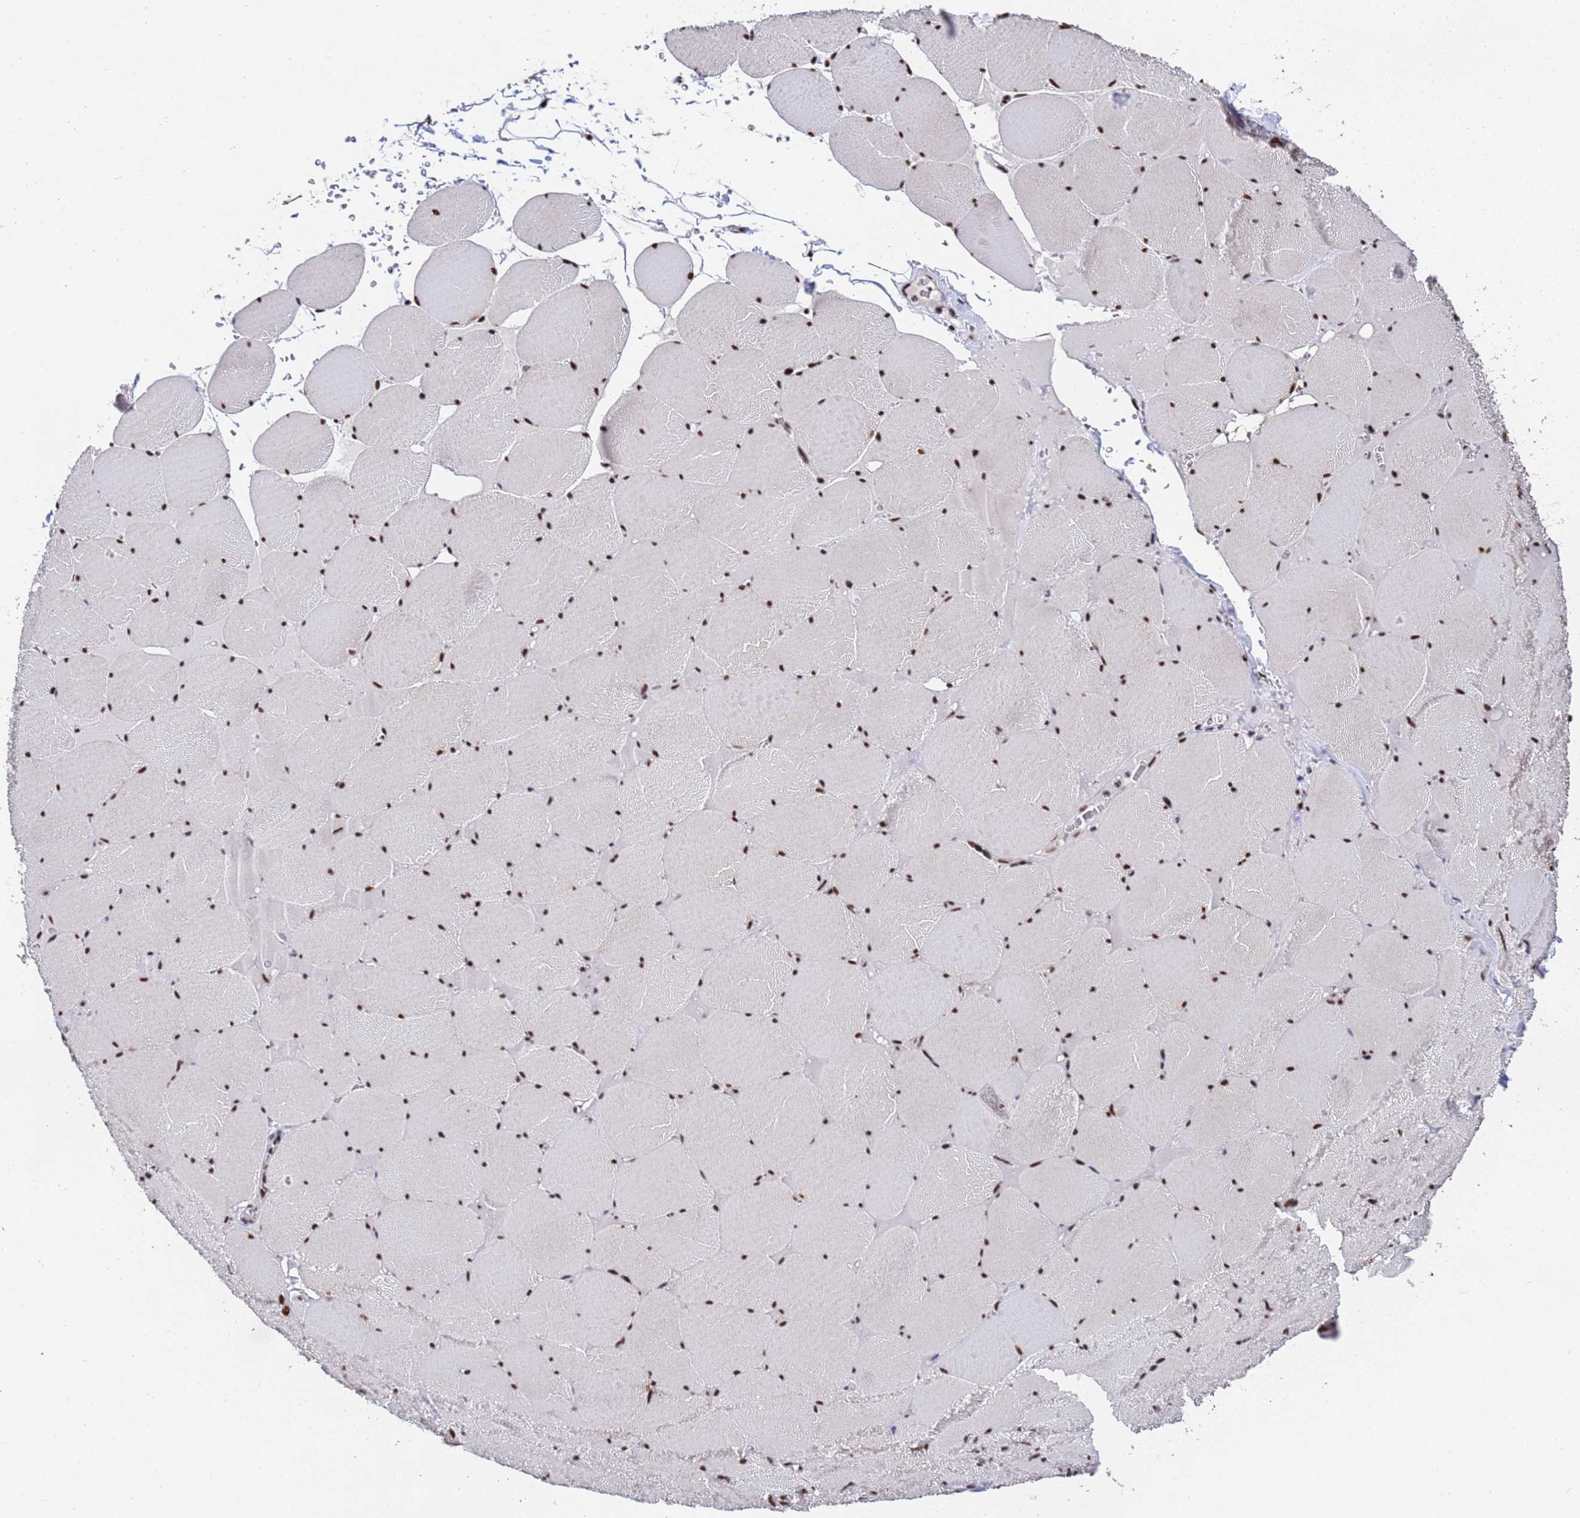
{"staining": {"intensity": "moderate", "quantity": ">75%", "location": "nuclear"}, "tissue": "skeletal muscle", "cell_type": "Myocytes", "image_type": "normal", "snomed": [{"axis": "morphology", "description": "Normal tissue, NOS"}, {"axis": "topography", "description": "Skeletal muscle"}, {"axis": "topography", "description": "Head-Neck"}], "caption": "Moderate nuclear positivity is identified in about >75% of myocytes in normal skeletal muscle.", "gene": "SF3B2", "patient": {"sex": "male", "age": 66}}